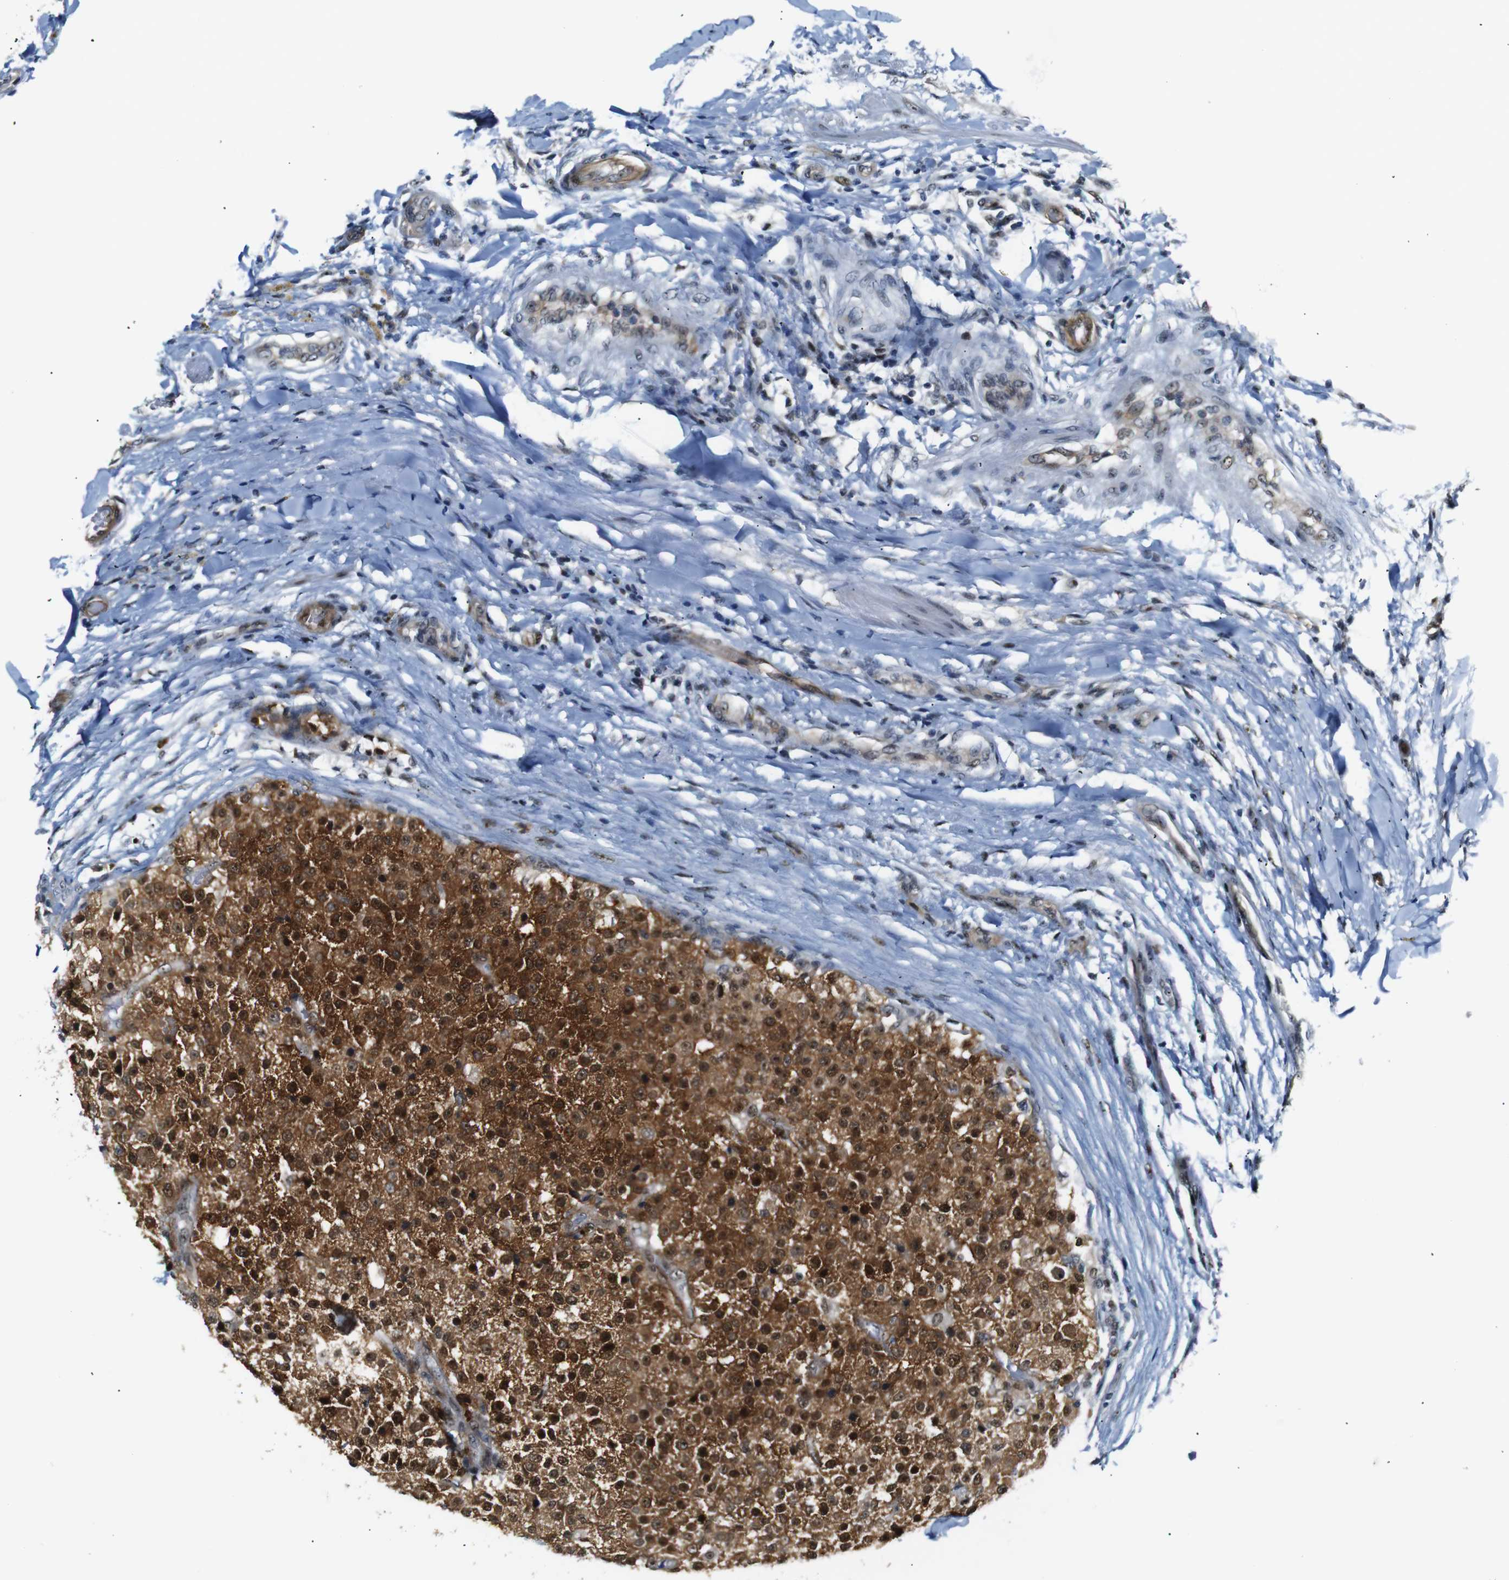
{"staining": {"intensity": "strong", "quantity": ">75%", "location": "cytoplasmic/membranous,nuclear"}, "tissue": "testis cancer", "cell_type": "Tumor cells", "image_type": "cancer", "snomed": [{"axis": "morphology", "description": "Seminoma, NOS"}, {"axis": "topography", "description": "Testis"}], "caption": "This is a photomicrograph of immunohistochemistry (IHC) staining of testis cancer, which shows strong staining in the cytoplasmic/membranous and nuclear of tumor cells.", "gene": "PARN", "patient": {"sex": "male", "age": 59}}